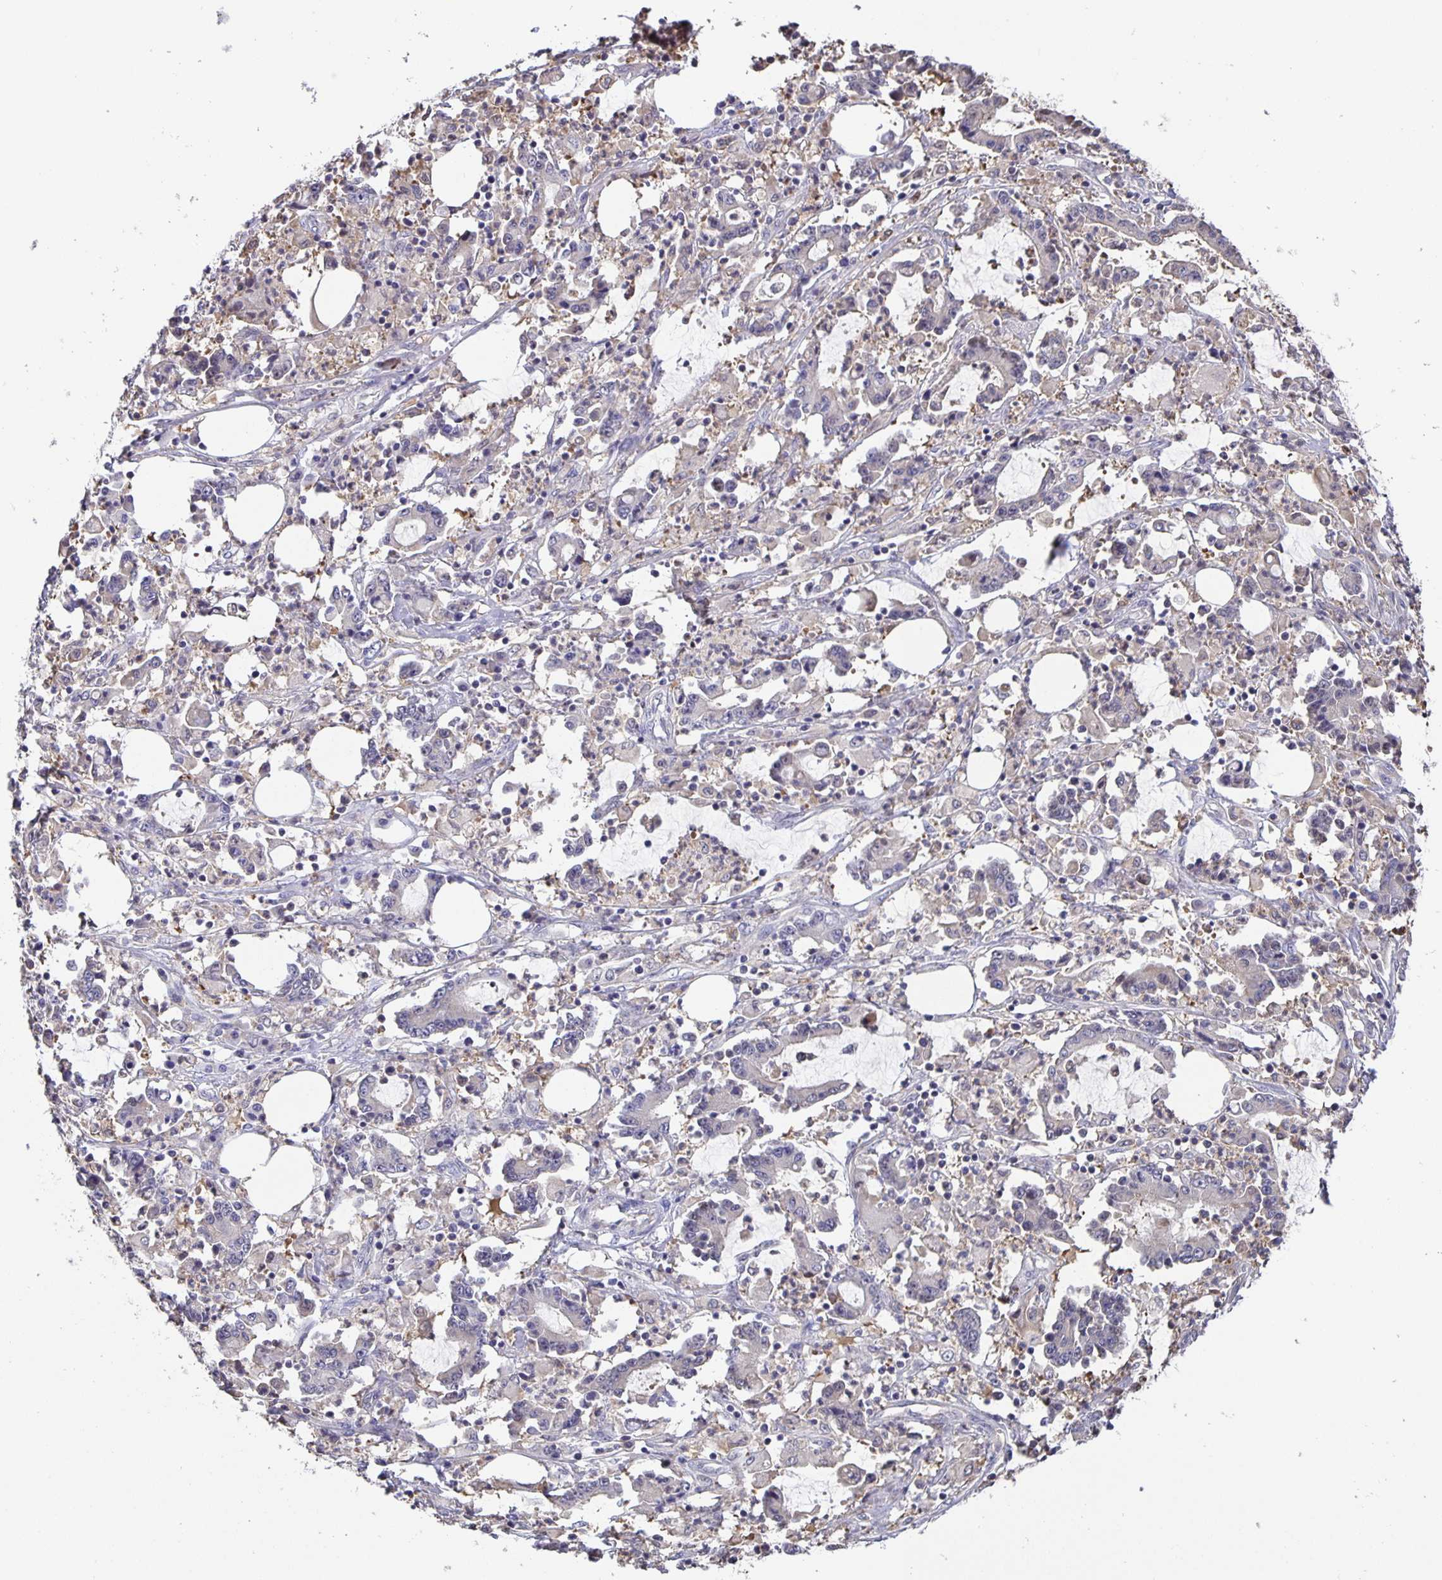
{"staining": {"intensity": "negative", "quantity": "none", "location": "none"}, "tissue": "stomach cancer", "cell_type": "Tumor cells", "image_type": "cancer", "snomed": [{"axis": "morphology", "description": "Adenocarcinoma, NOS"}, {"axis": "topography", "description": "Stomach, upper"}], "caption": "Immunohistochemical staining of human stomach cancer displays no significant positivity in tumor cells.", "gene": "MARCHF6", "patient": {"sex": "male", "age": 68}}